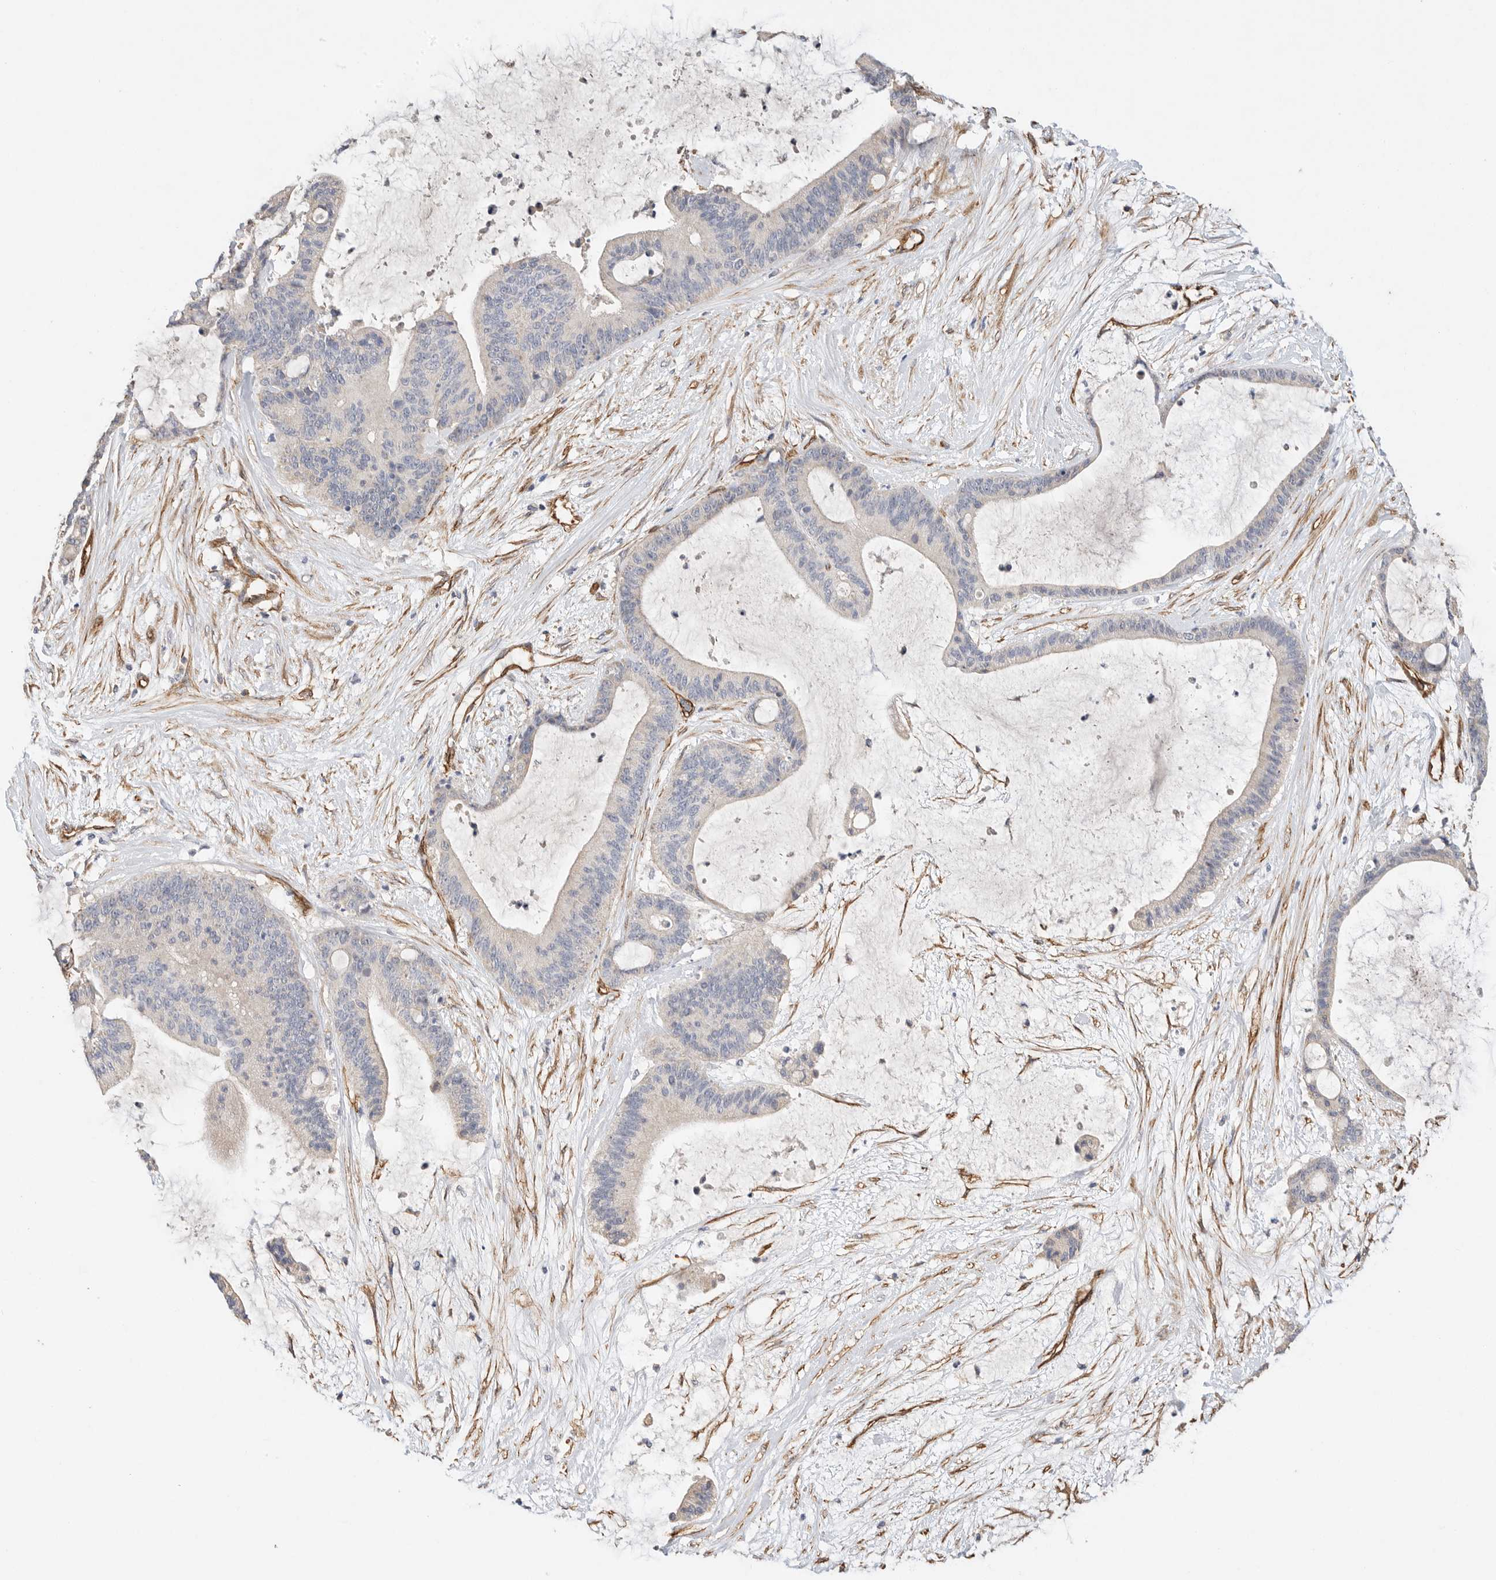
{"staining": {"intensity": "negative", "quantity": "none", "location": "none"}, "tissue": "liver cancer", "cell_type": "Tumor cells", "image_type": "cancer", "snomed": [{"axis": "morphology", "description": "Cholangiocarcinoma"}, {"axis": "topography", "description": "Liver"}], "caption": "High magnification brightfield microscopy of liver cancer stained with DAB (3,3'-diaminobenzidine) (brown) and counterstained with hematoxylin (blue): tumor cells show no significant staining.", "gene": "JMJD4", "patient": {"sex": "female", "age": 73}}